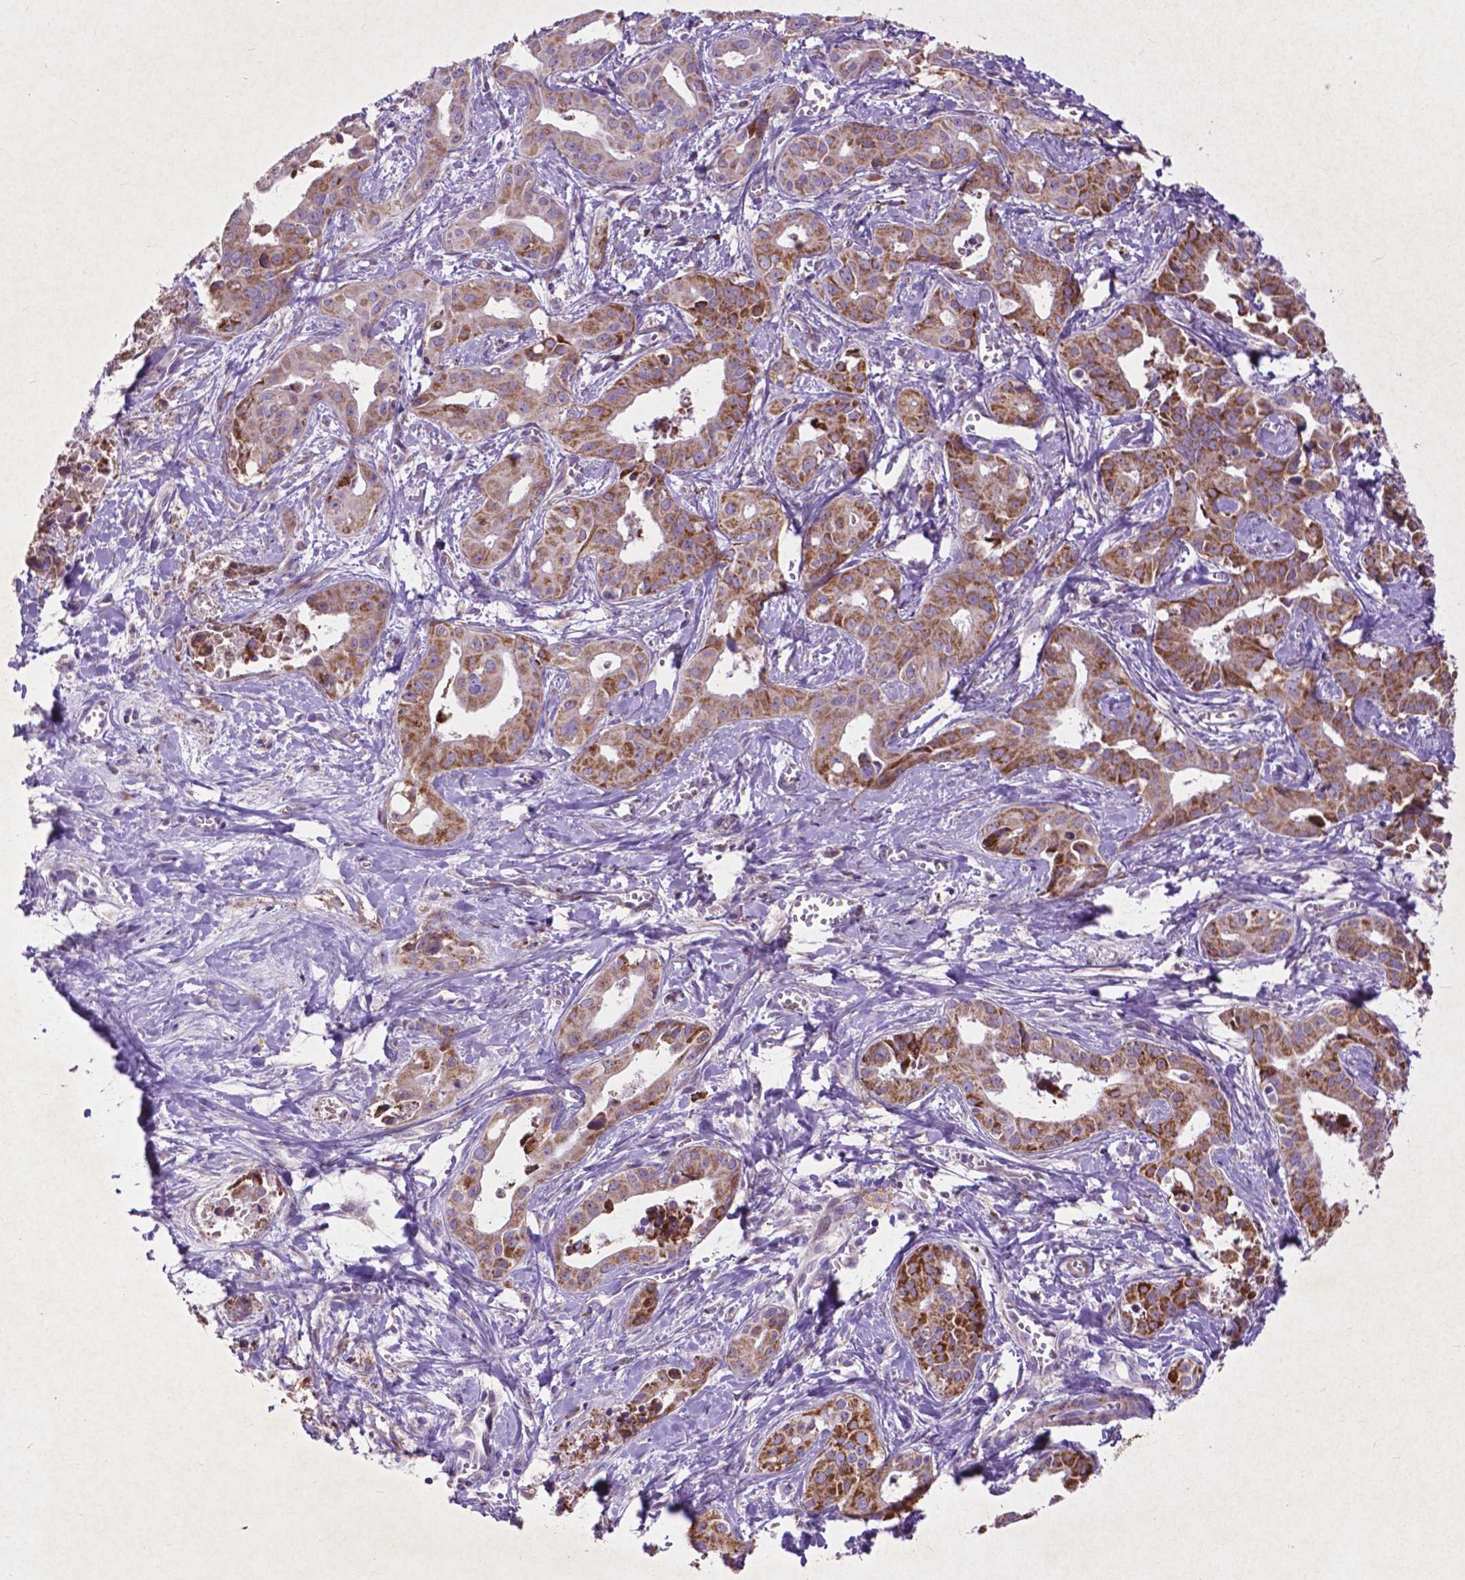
{"staining": {"intensity": "moderate", "quantity": ">75%", "location": "cytoplasmic/membranous"}, "tissue": "liver cancer", "cell_type": "Tumor cells", "image_type": "cancer", "snomed": [{"axis": "morphology", "description": "Cholangiocarcinoma"}, {"axis": "topography", "description": "Liver"}], "caption": "Immunohistochemical staining of human liver cancer reveals medium levels of moderate cytoplasmic/membranous positivity in about >75% of tumor cells.", "gene": "THEGL", "patient": {"sex": "female", "age": 65}}